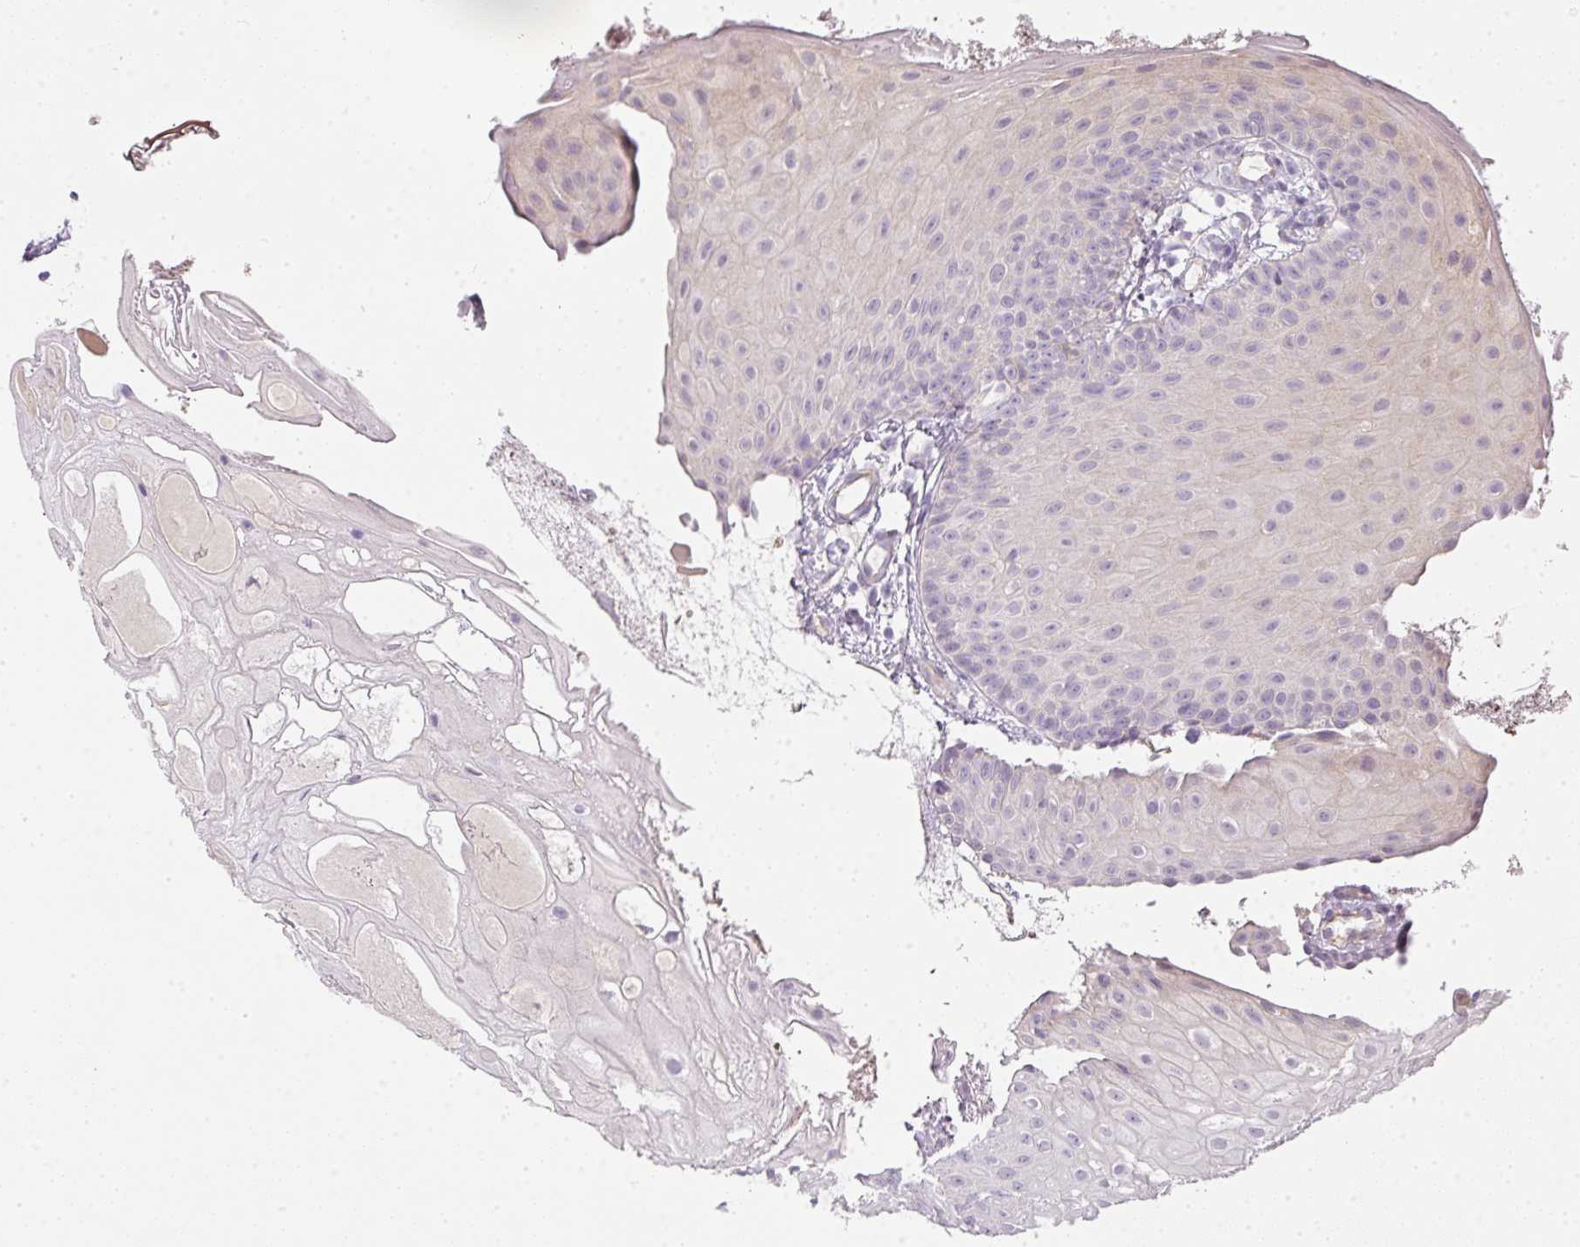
{"staining": {"intensity": "negative", "quantity": "none", "location": "none"}, "tissue": "skin", "cell_type": "Epidermal cells", "image_type": "normal", "snomed": [{"axis": "morphology", "description": "Normal tissue, NOS"}, {"axis": "topography", "description": "Anal"}], "caption": "This image is of unremarkable skin stained with immunohistochemistry to label a protein in brown with the nuclei are counter-stained blue. There is no expression in epidermal cells.", "gene": "RAX2", "patient": {"sex": "male", "age": 80}}